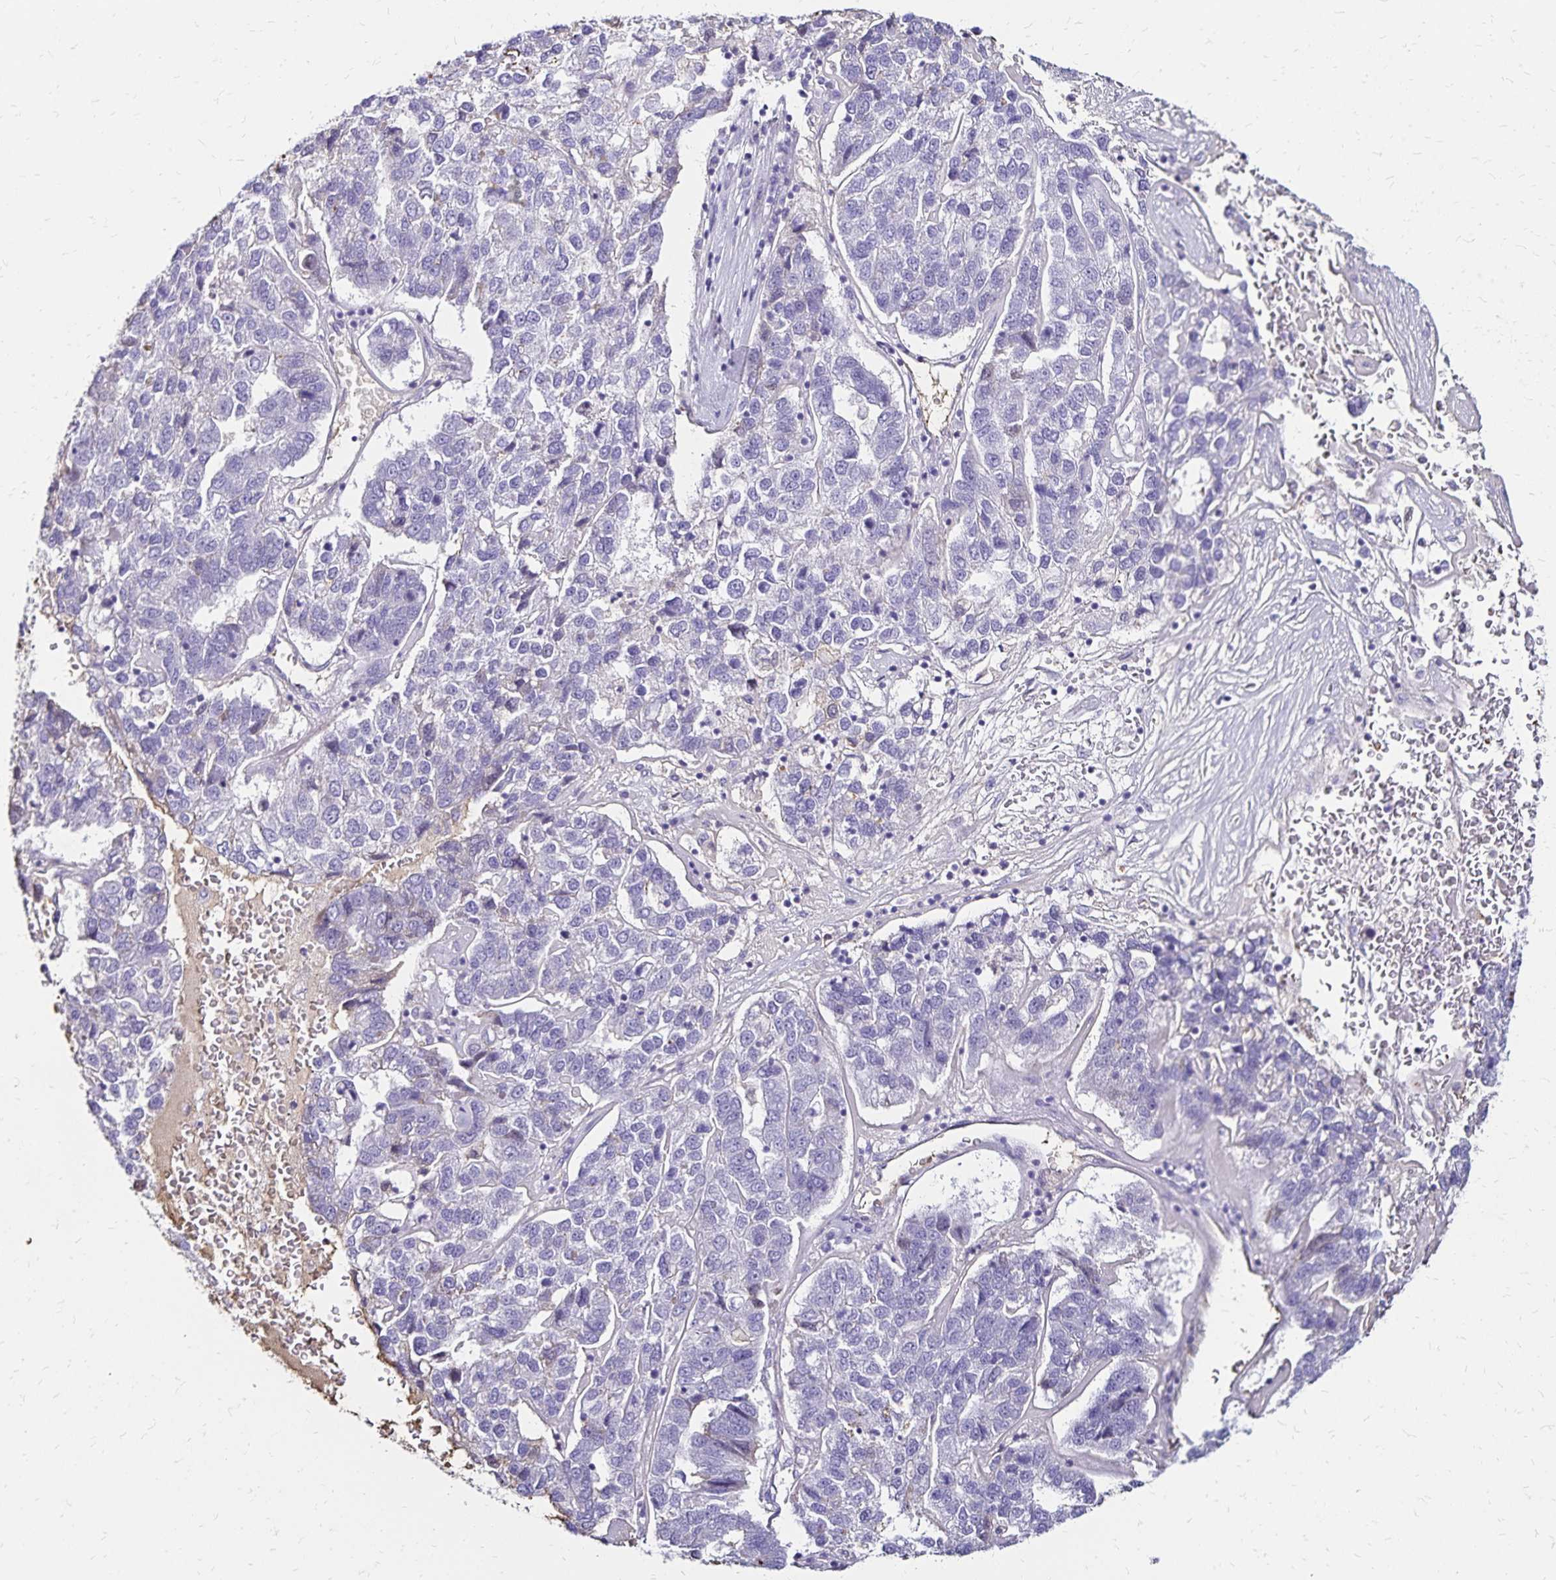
{"staining": {"intensity": "negative", "quantity": "none", "location": "none"}, "tissue": "pancreatic cancer", "cell_type": "Tumor cells", "image_type": "cancer", "snomed": [{"axis": "morphology", "description": "Adenocarcinoma, NOS"}, {"axis": "topography", "description": "Pancreas"}], "caption": "Immunohistochemistry photomicrograph of neoplastic tissue: human pancreatic cancer (adenocarcinoma) stained with DAB (3,3'-diaminobenzidine) exhibits no significant protein expression in tumor cells.", "gene": "KISS1", "patient": {"sex": "female", "age": 61}}